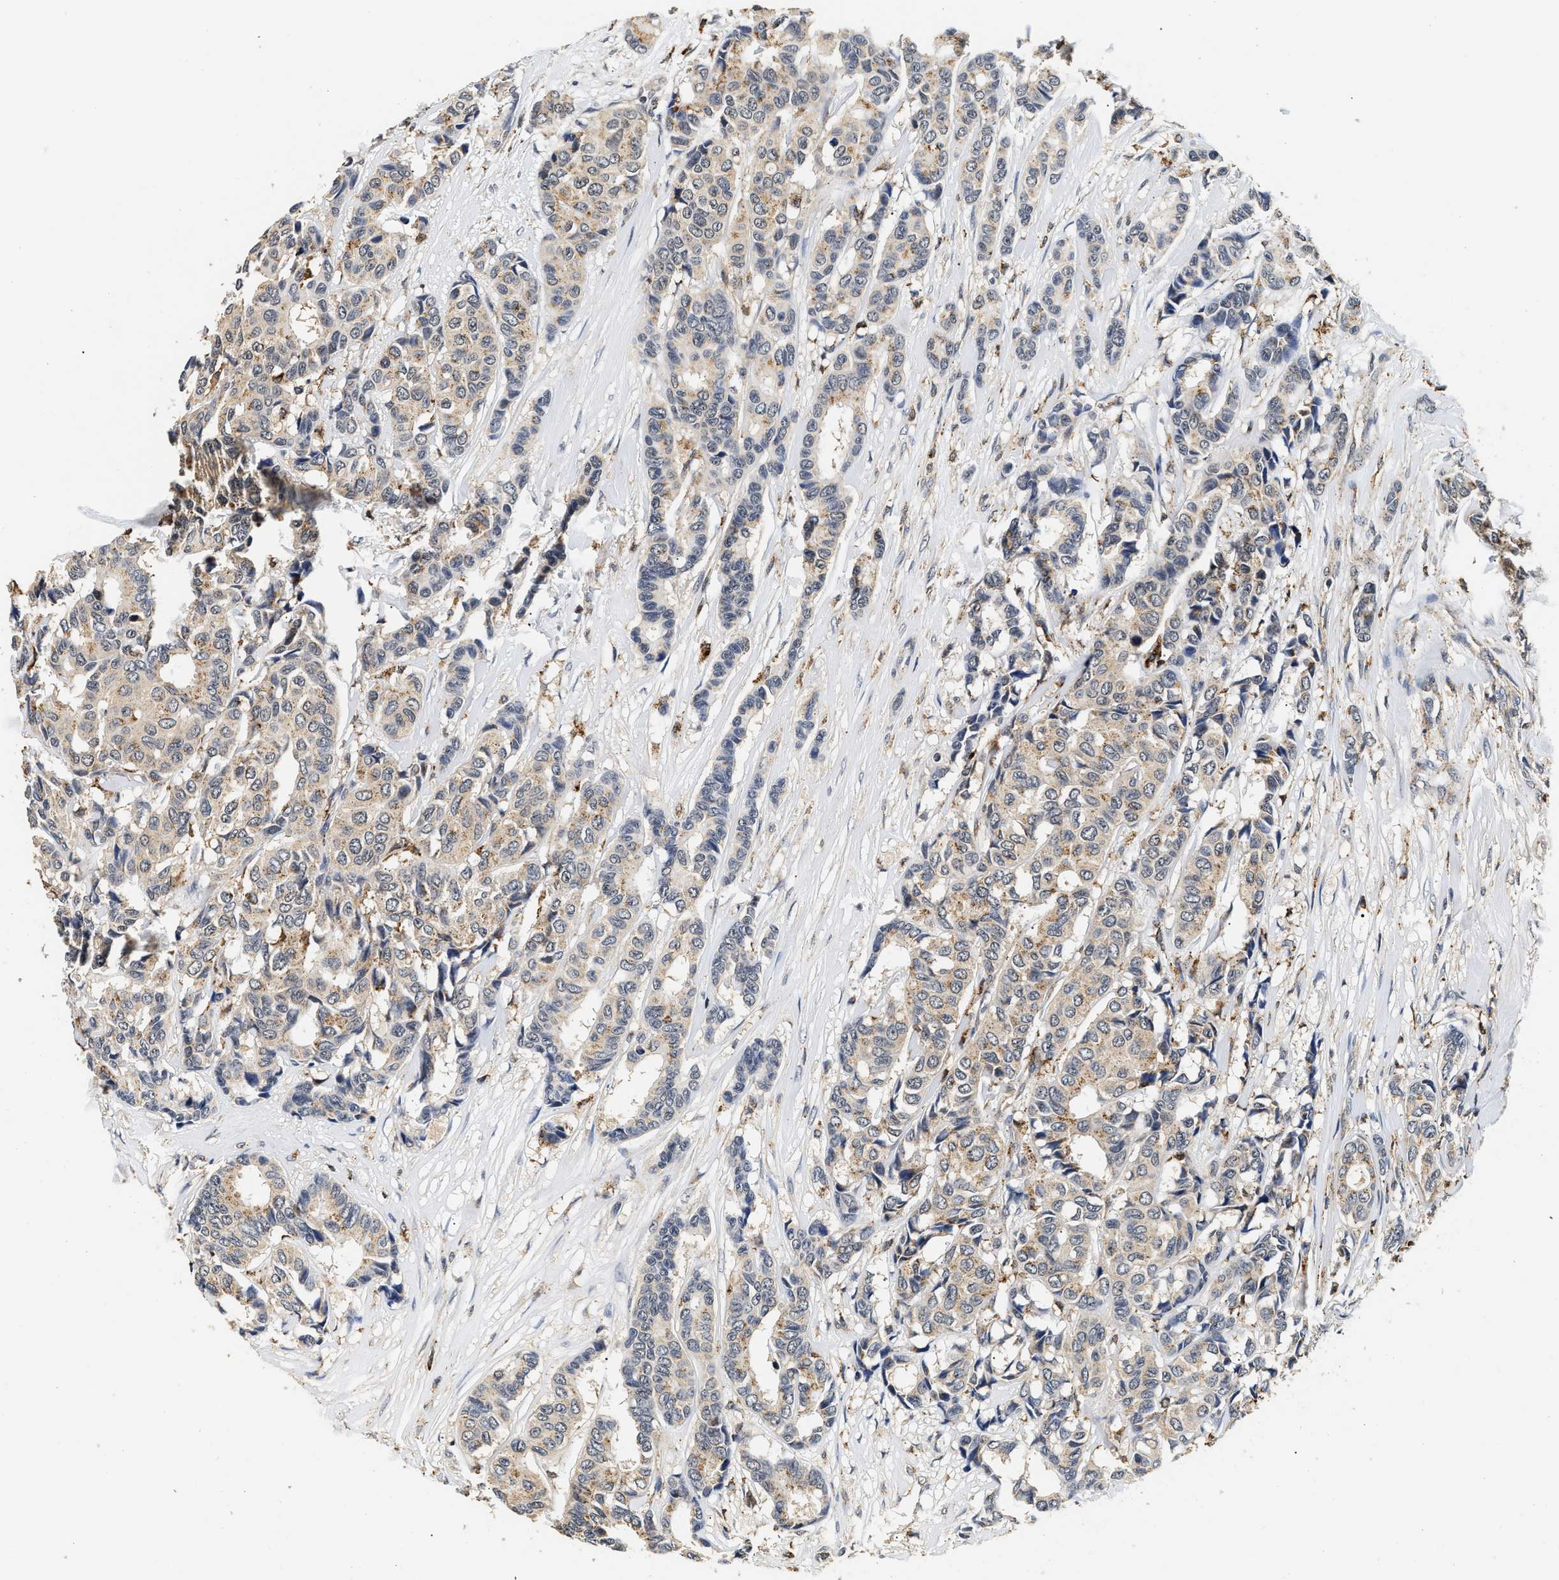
{"staining": {"intensity": "weak", "quantity": ">75%", "location": "cytoplasmic/membranous"}, "tissue": "breast cancer", "cell_type": "Tumor cells", "image_type": "cancer", "snomed": [{"axis": "morphology", "description": "Duct carcinoma"}, {"axis": "topography", "description": "Breast"}], "caption": "Immunohistochemical staining of human breast infiltrating ductal carcinoma demonstrates low levels of weak cytoplasmic/membranous staining in approximately >75% of tumor cells.", "gene": "SMU1", "patient": {"sex": "female", "age": 87}}